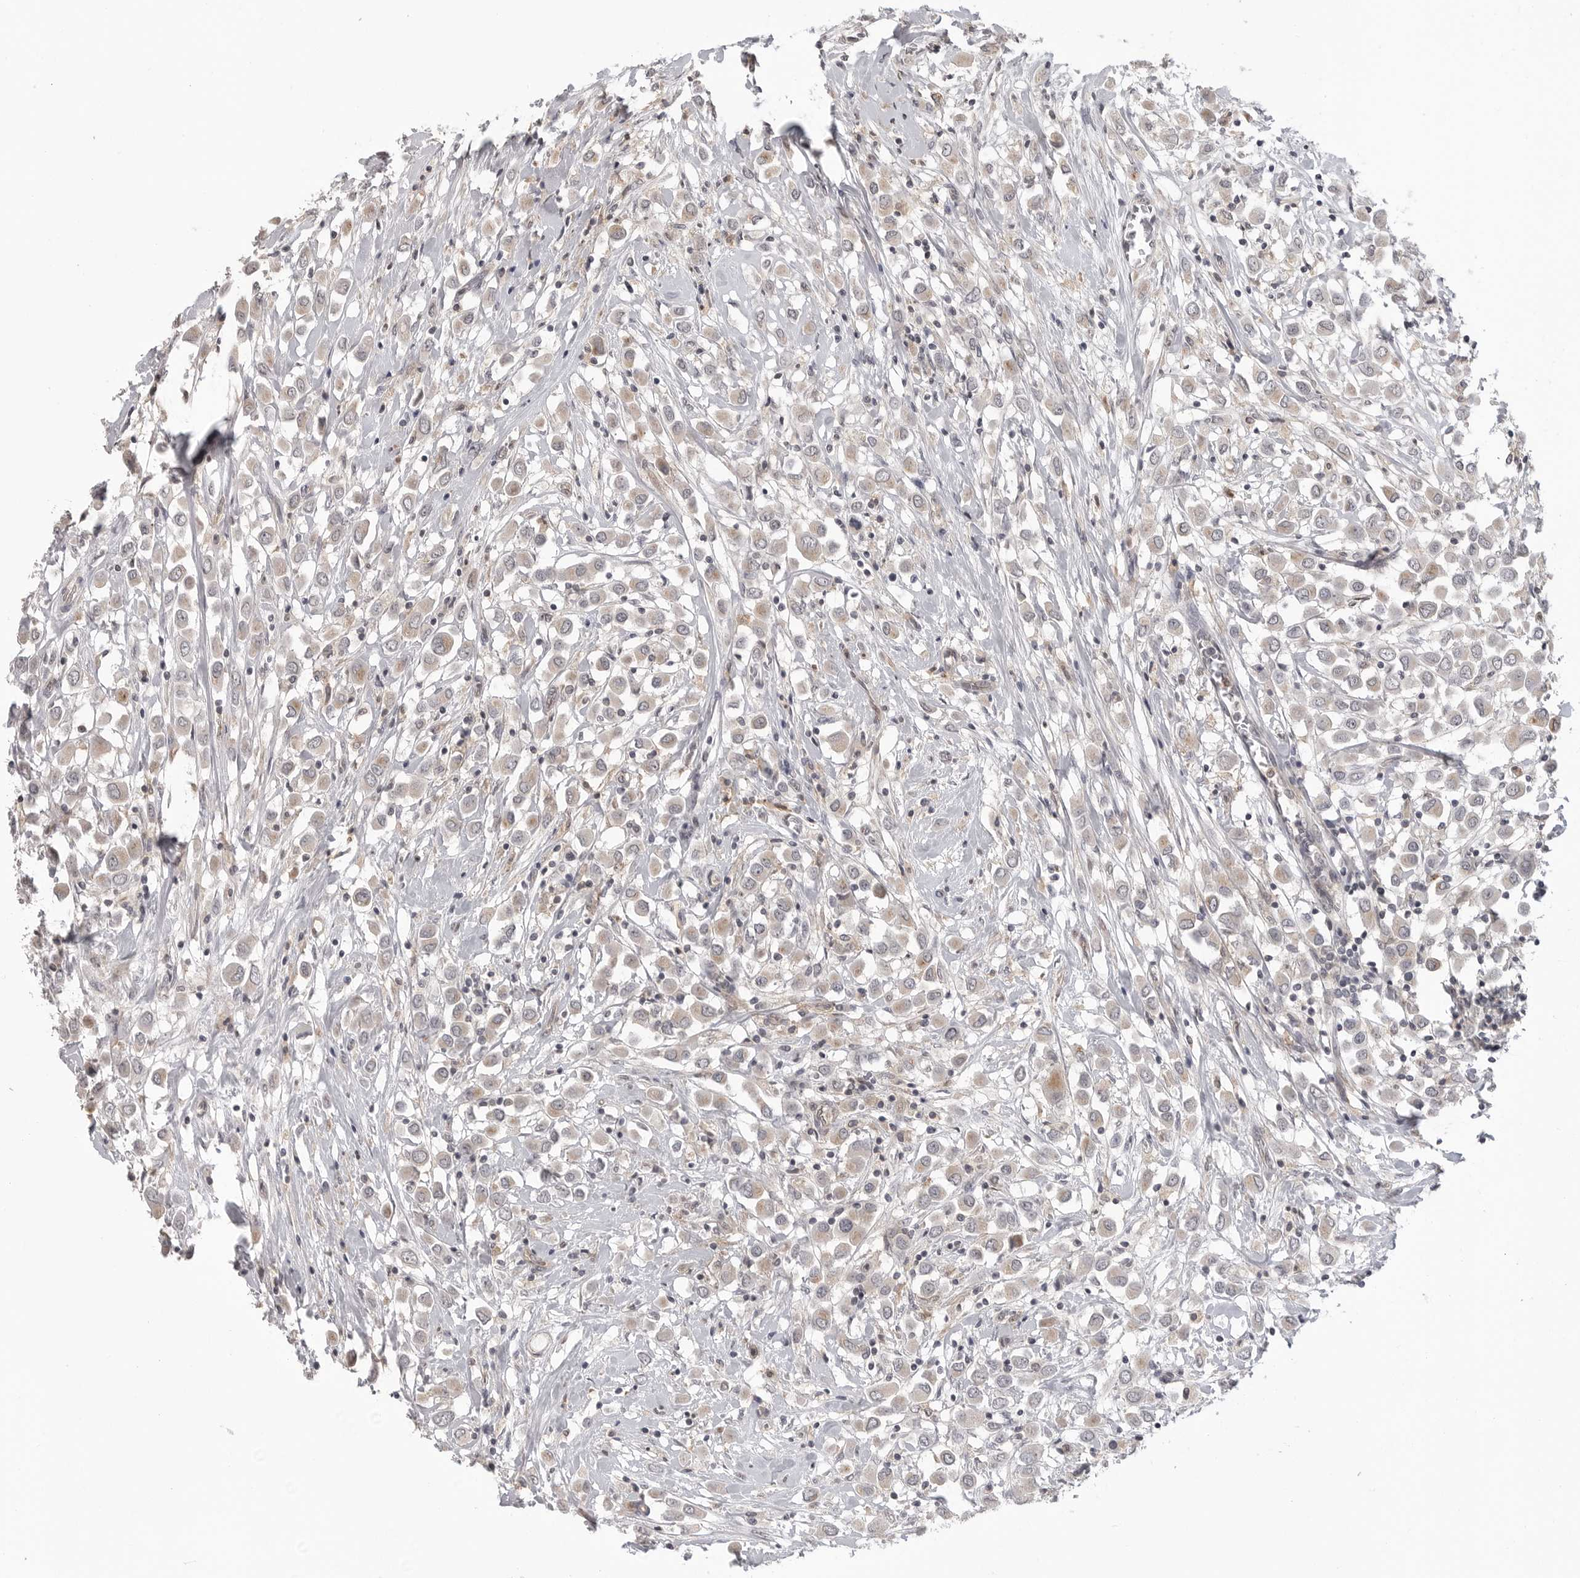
{"staining": {"intensity": "weak", "quantity": "25%-75%", "location": "cytoplasmic/membranous"}, "tissue": "breast cancer", "cell_type": "Tumor cells", "image_type": "cancer", "snomed": [{"axis": "morphology", "description": "Duct carcinoma"}, {"axis": "topography", "description": "Breast"}], "caption": "A brown stain shows weak cytoplasmic/membranous expression of a protein in invasive ductal carcinoma (breast) tumor cells. (DAB = brown stain, brightfield microscopy at high magnification).", "gene": "IFNGR1", "patient": {"sex": "female", "age": 61}}